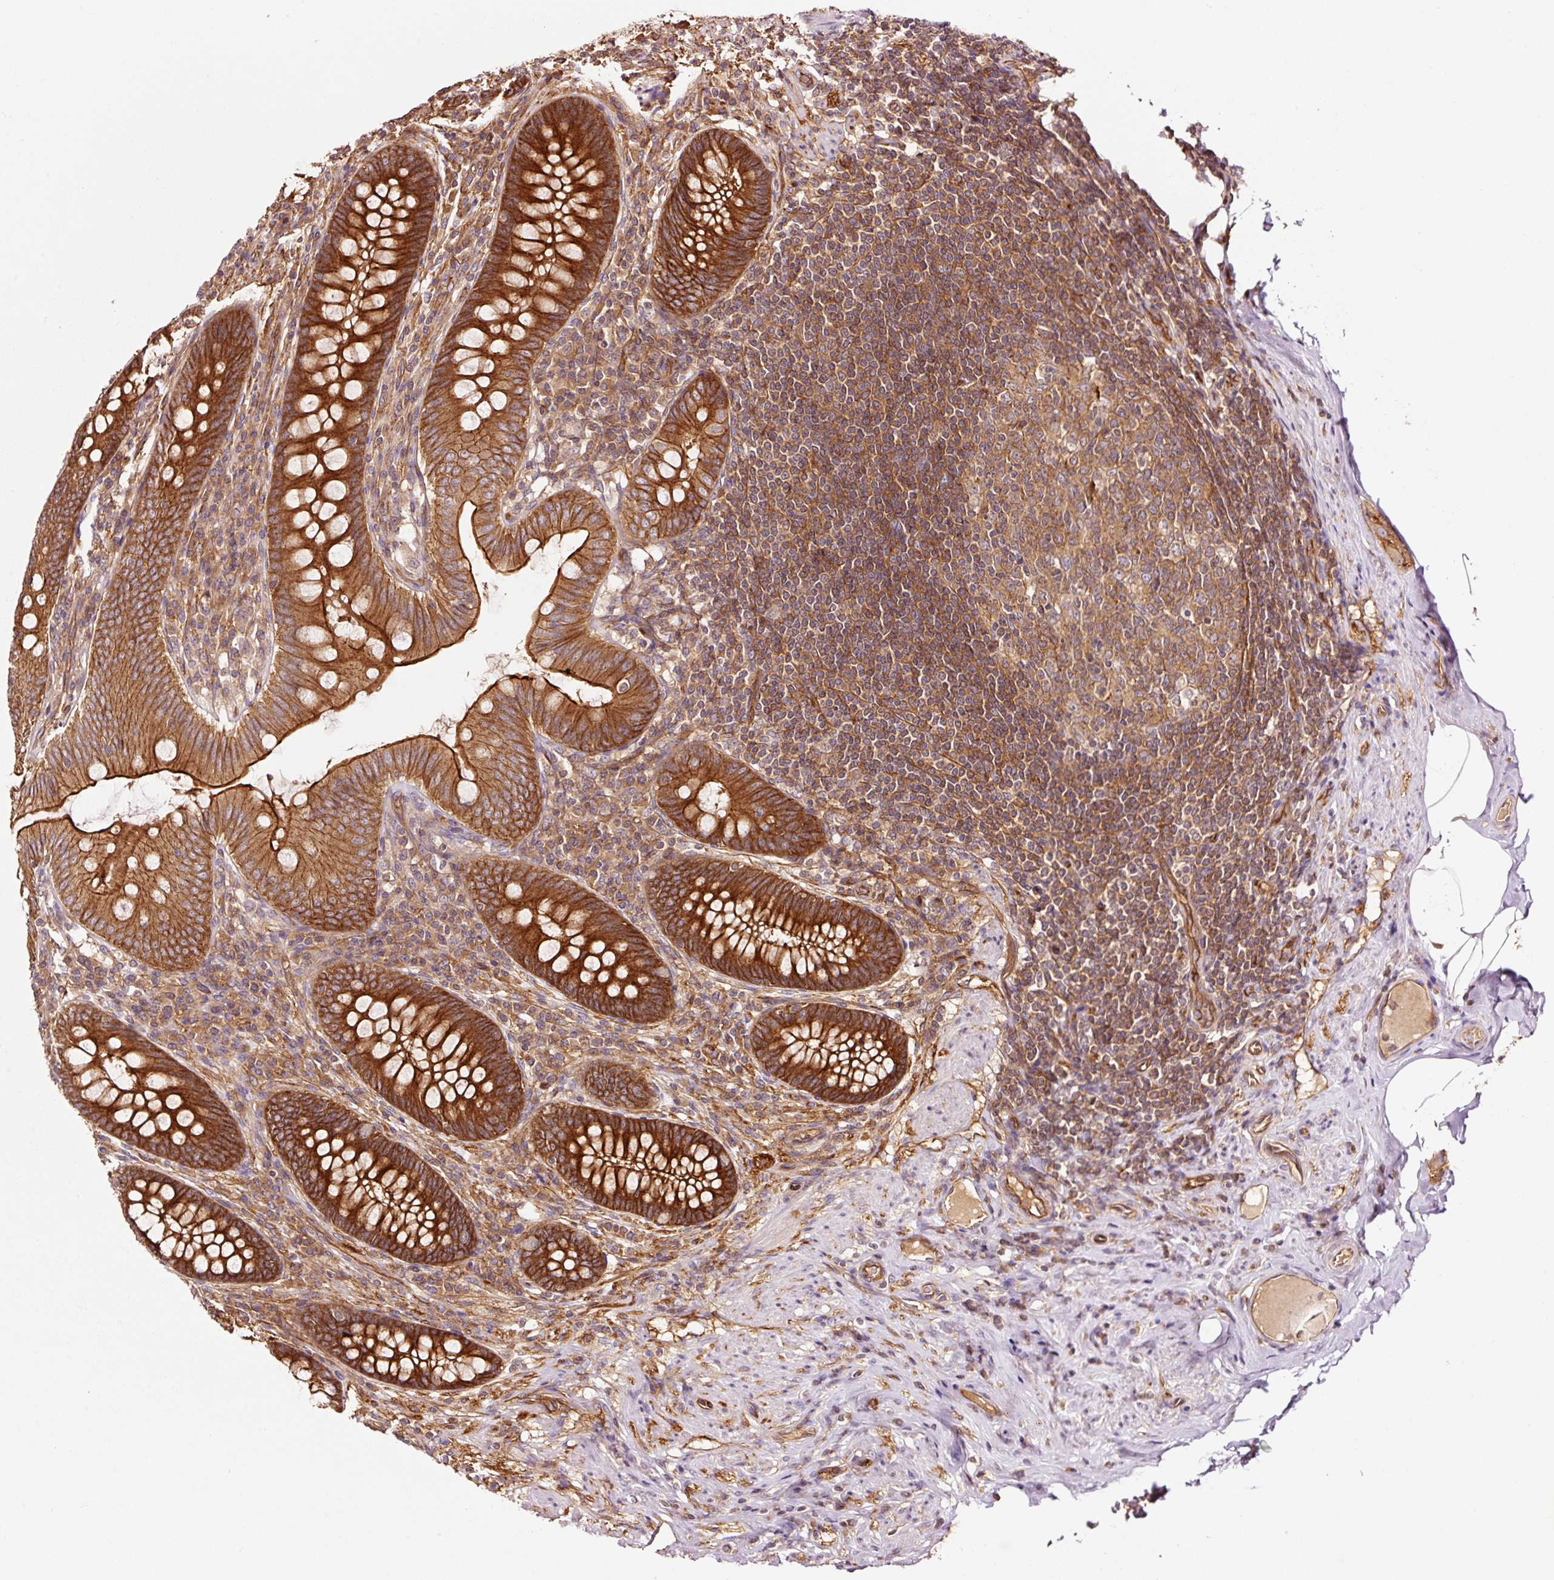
{"staining": {"intensity": "strong", "quantity": ">75%", "location": "cytoplasmic/membranous"}, "tissue": "appendix", "cell_type": "Glandular cells", "image_type": "normal", "snomed": [{"axis": "morphology", "description": "Normal tissue, NOS"}, {"axis": "topography", "description": "Appendix"}], "caption": "The image reveals staining of normal appendix, revealing strong cytoplasmic/membranous protein staining (brown color) within glandular cells. The protein of interest is shown in brown color, while the nuclei are stained blue.", "gene": "METAP1", "patient": {"sex": "male", "age": 71}}